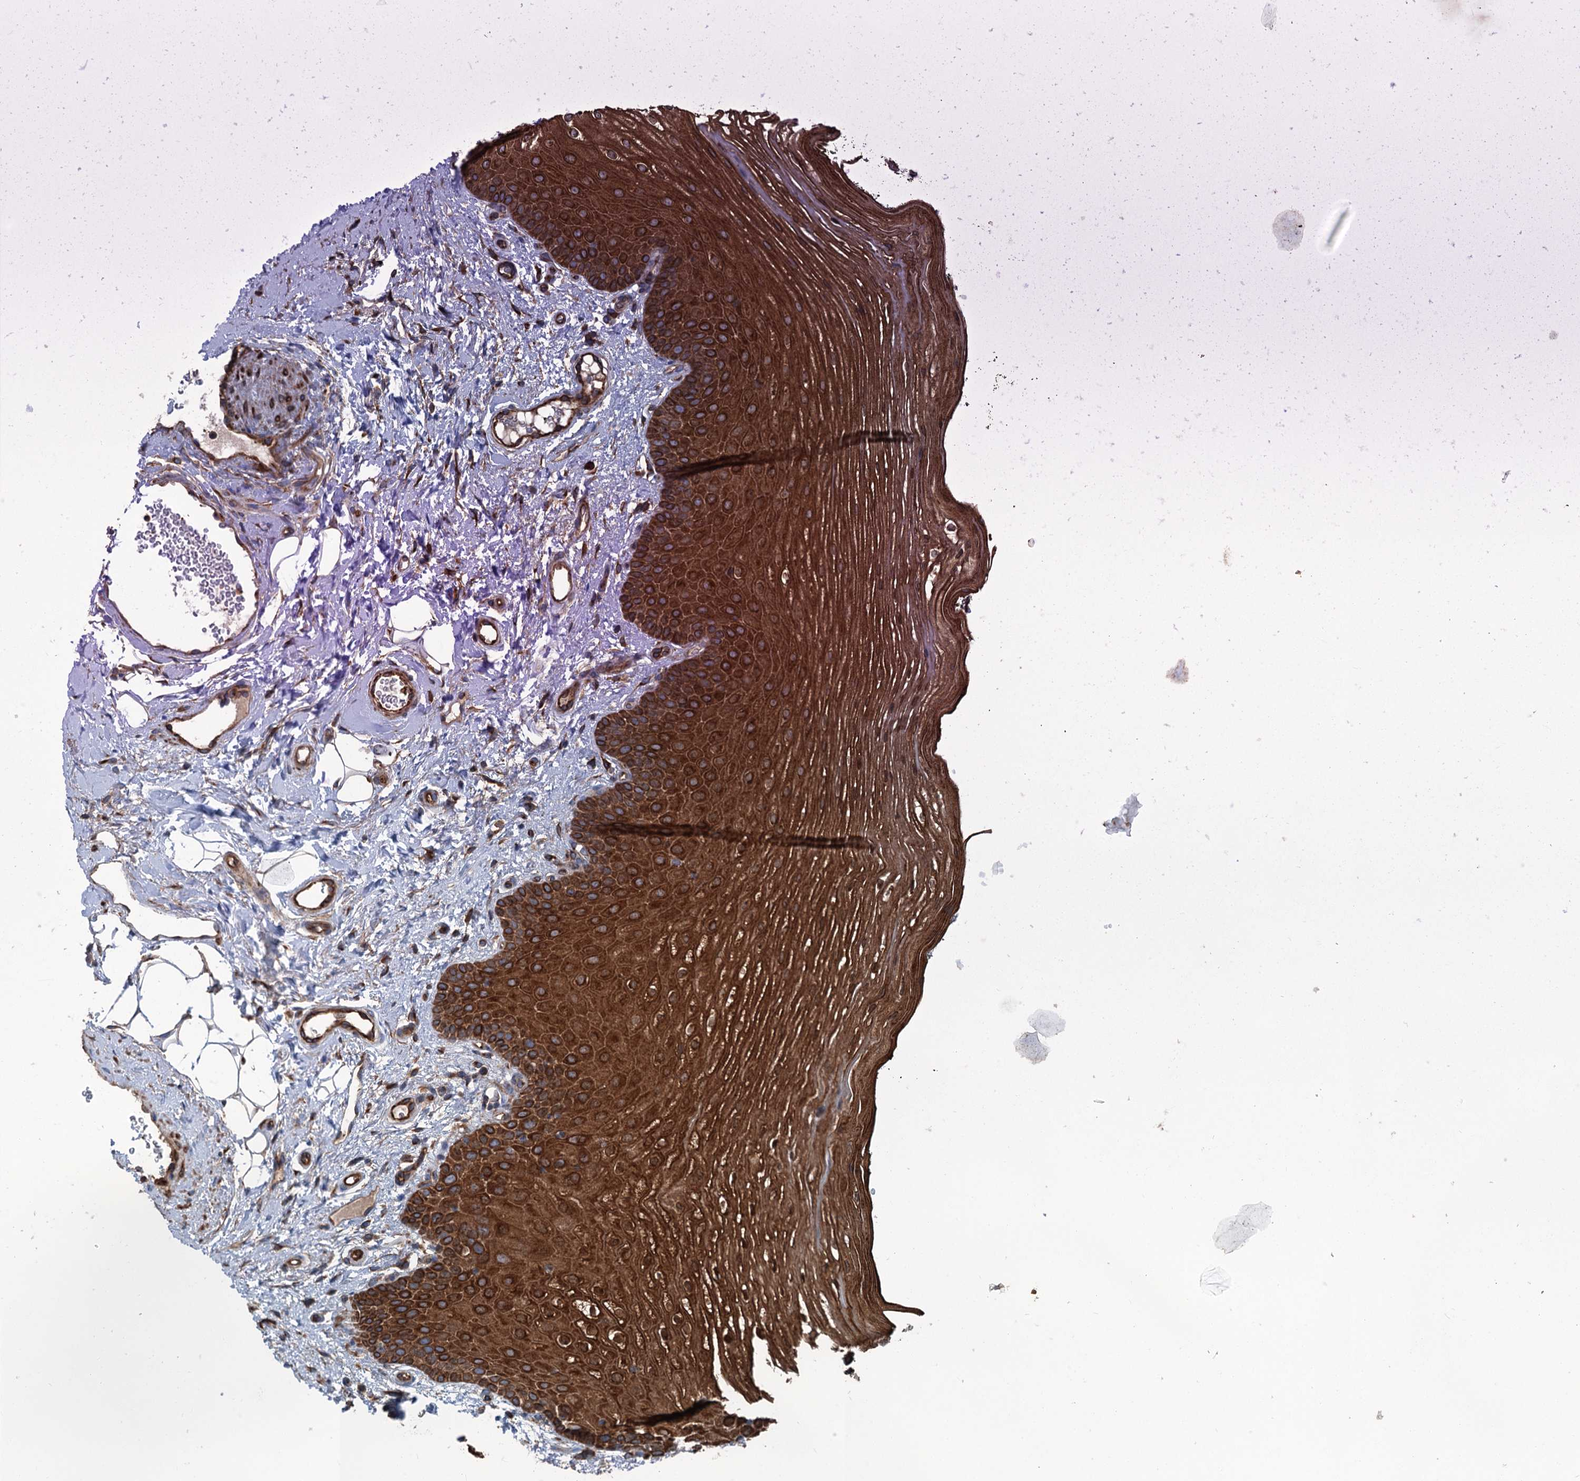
{"staining": {"intensity": "strong", "quantity": ">75%", "location": "cytoplasmic/membranous"}, "tissue": "oral mucosa", "cell_type": "Squamous epithelial cells", "image_type": "normal", "snomed": [{"axis": "morphology", "description": "No evidence of malignacy"}, {"axis": "topography", "description": "Oral tissue"}, {"axis": "topography", "description": "Head-Neck"}], "caption": "DAB immunohistochemical staining of normal human oral mucosa demonstrates strong cytoplasmic/membranous protein expression in approximately >75% of squamous epithelial cells.", "gene": "CALCOCO1", "patient": {"sex": "male", "age": 68}}